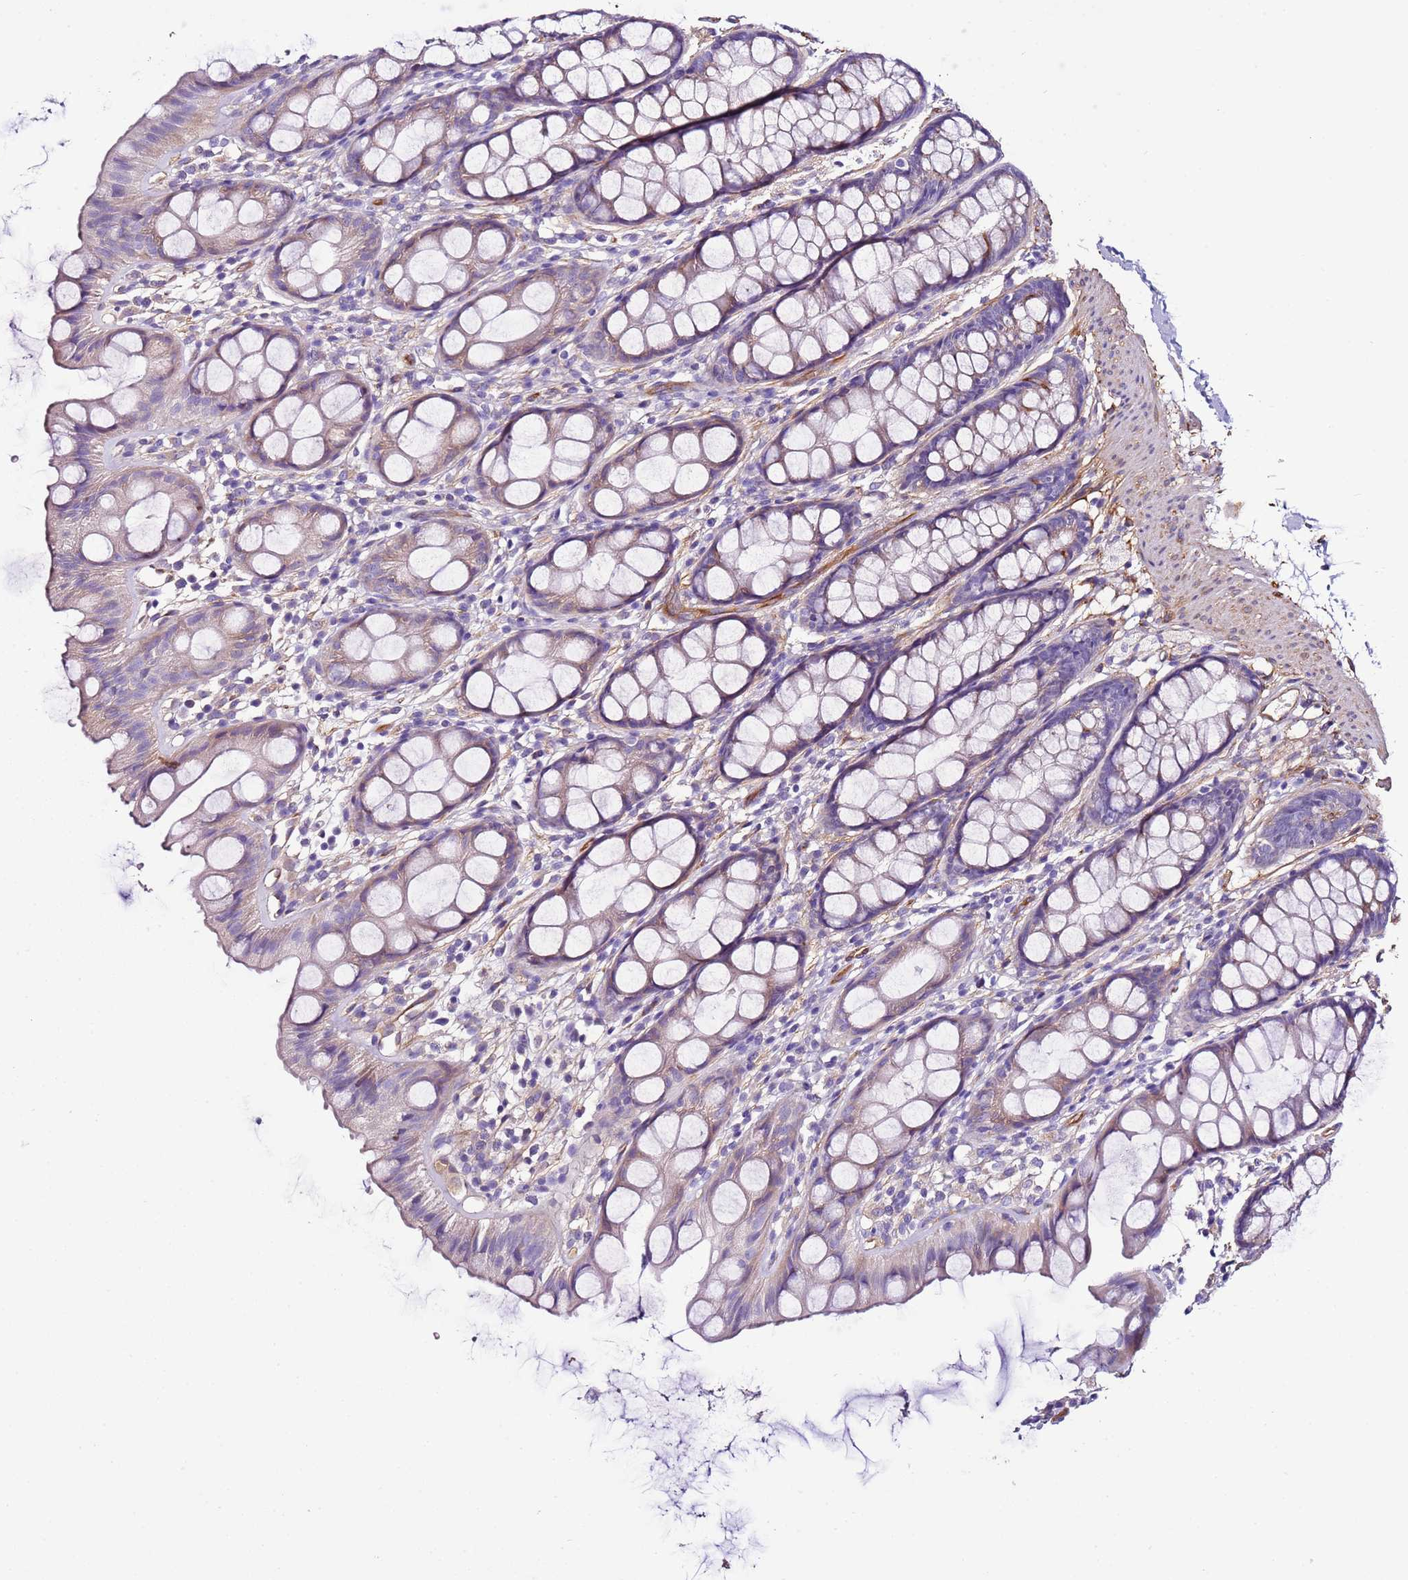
{"staining": {"intensity": "negative", "quantity": "none", "location": "none"}, "tissue": "rectum", "cell_type": "Glandular cells", "image_type": "normal", "snomed": [{"axis": "morphology", "description": "Normal tissue, NOS"}, {"axis": "topography", "description": "Rectum"}], "caption": "Glandular cells are negative for brown protein staining in benign rectum. The staining is performed using DAB brown chromogen with nuclei counter-stained in using hematoxylin.", "gene": "FAM174C", "patient": {"sex": "female", "age": 65}}